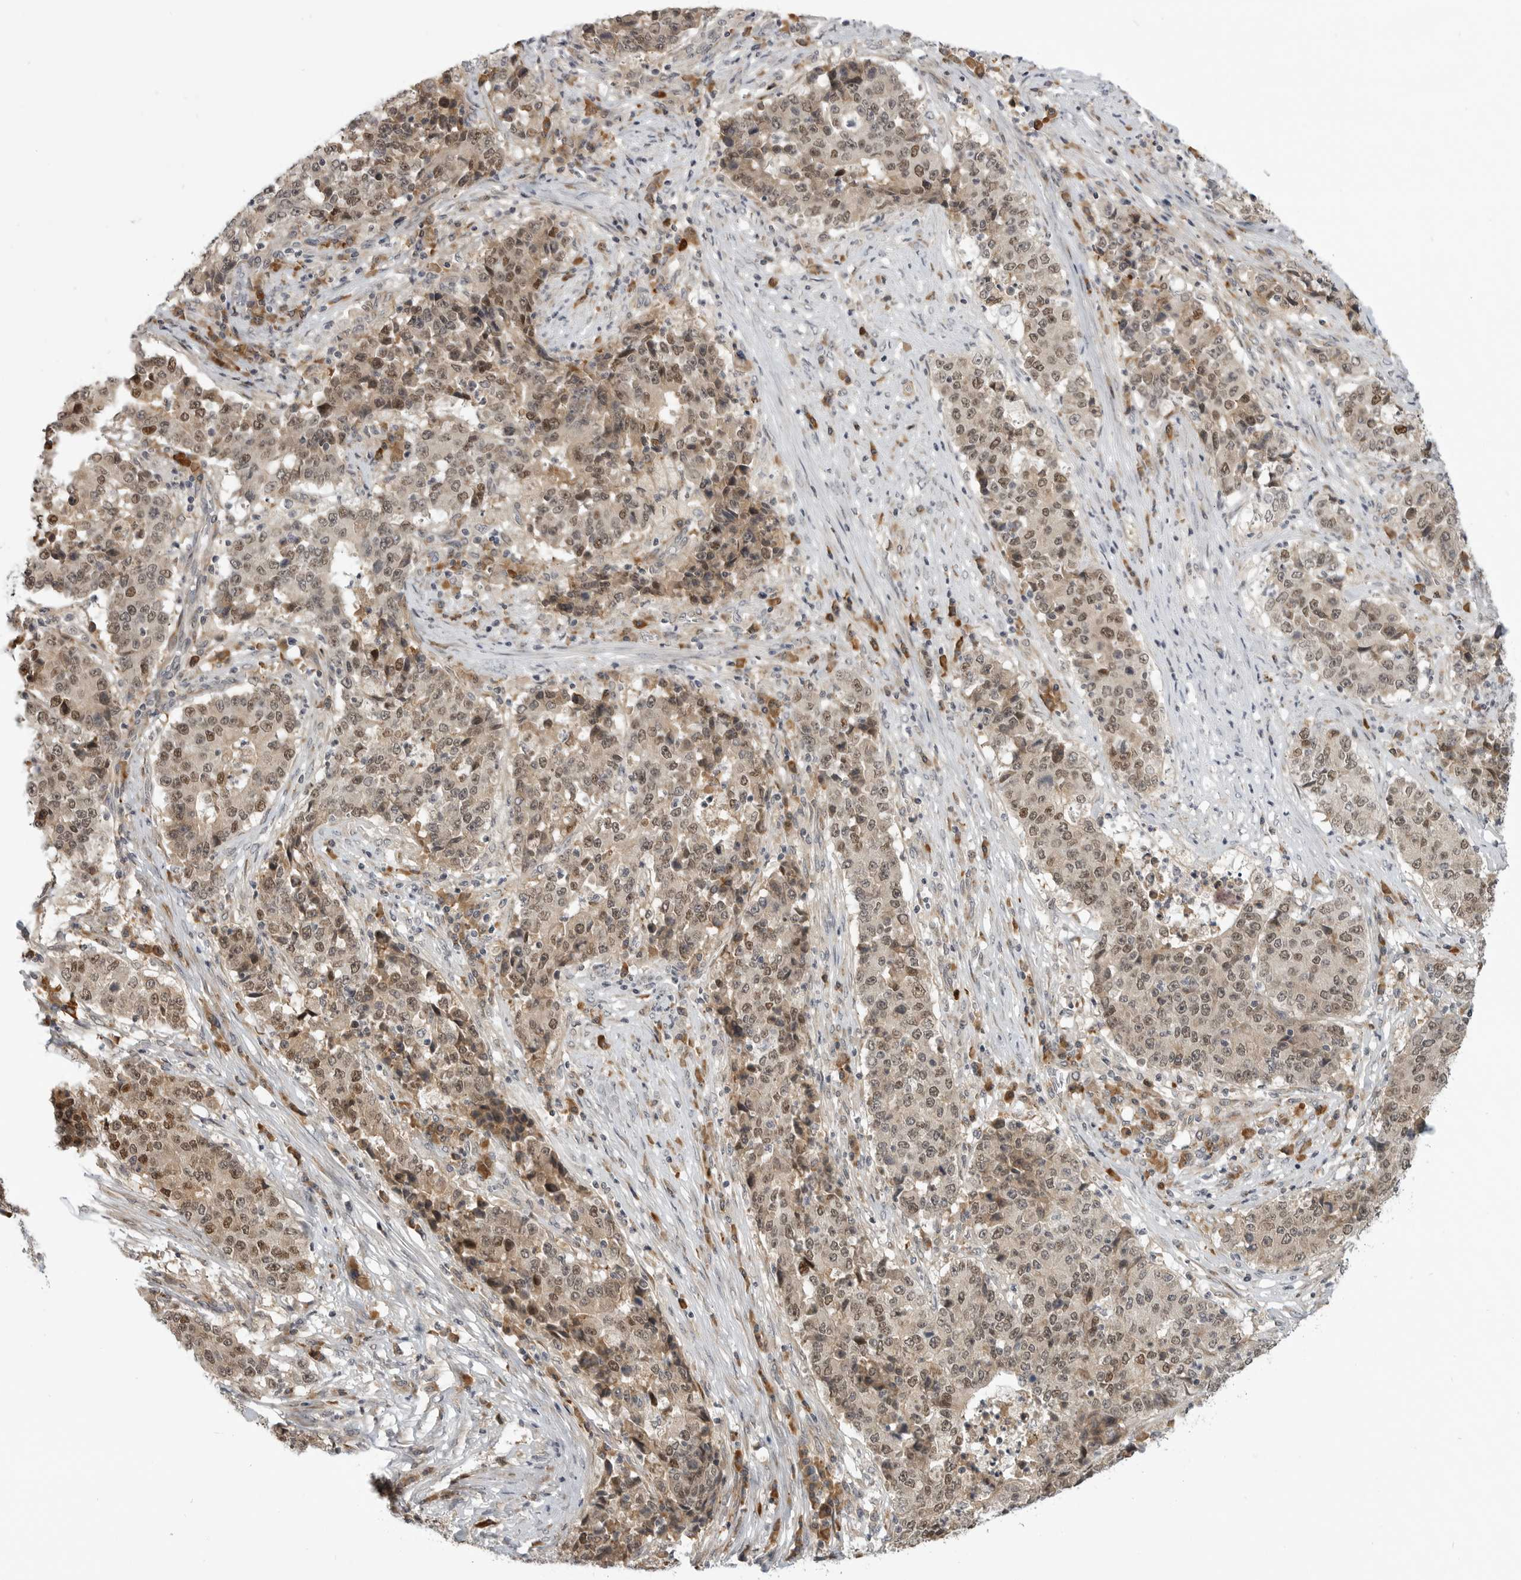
{"staining": {"intensity": "moderate", "quantity": ">75%", "location": "nuclear"}, "tissue": "stomach cancer", "cell_type": "Tumor cells", "image_type": "cancer", "snomed": [{"axis": "morphology", "description": "Adenocarcinoma, NOS"}, {"axis": "topography", "description": "Stomach"}], "caption": "Adenocarcinoma (stomach) stained for a protein displays moderate nuclear positivity in tumor cells.", "gene": "CEP295NL", "patient": {"sex": "male", "age": 59}}